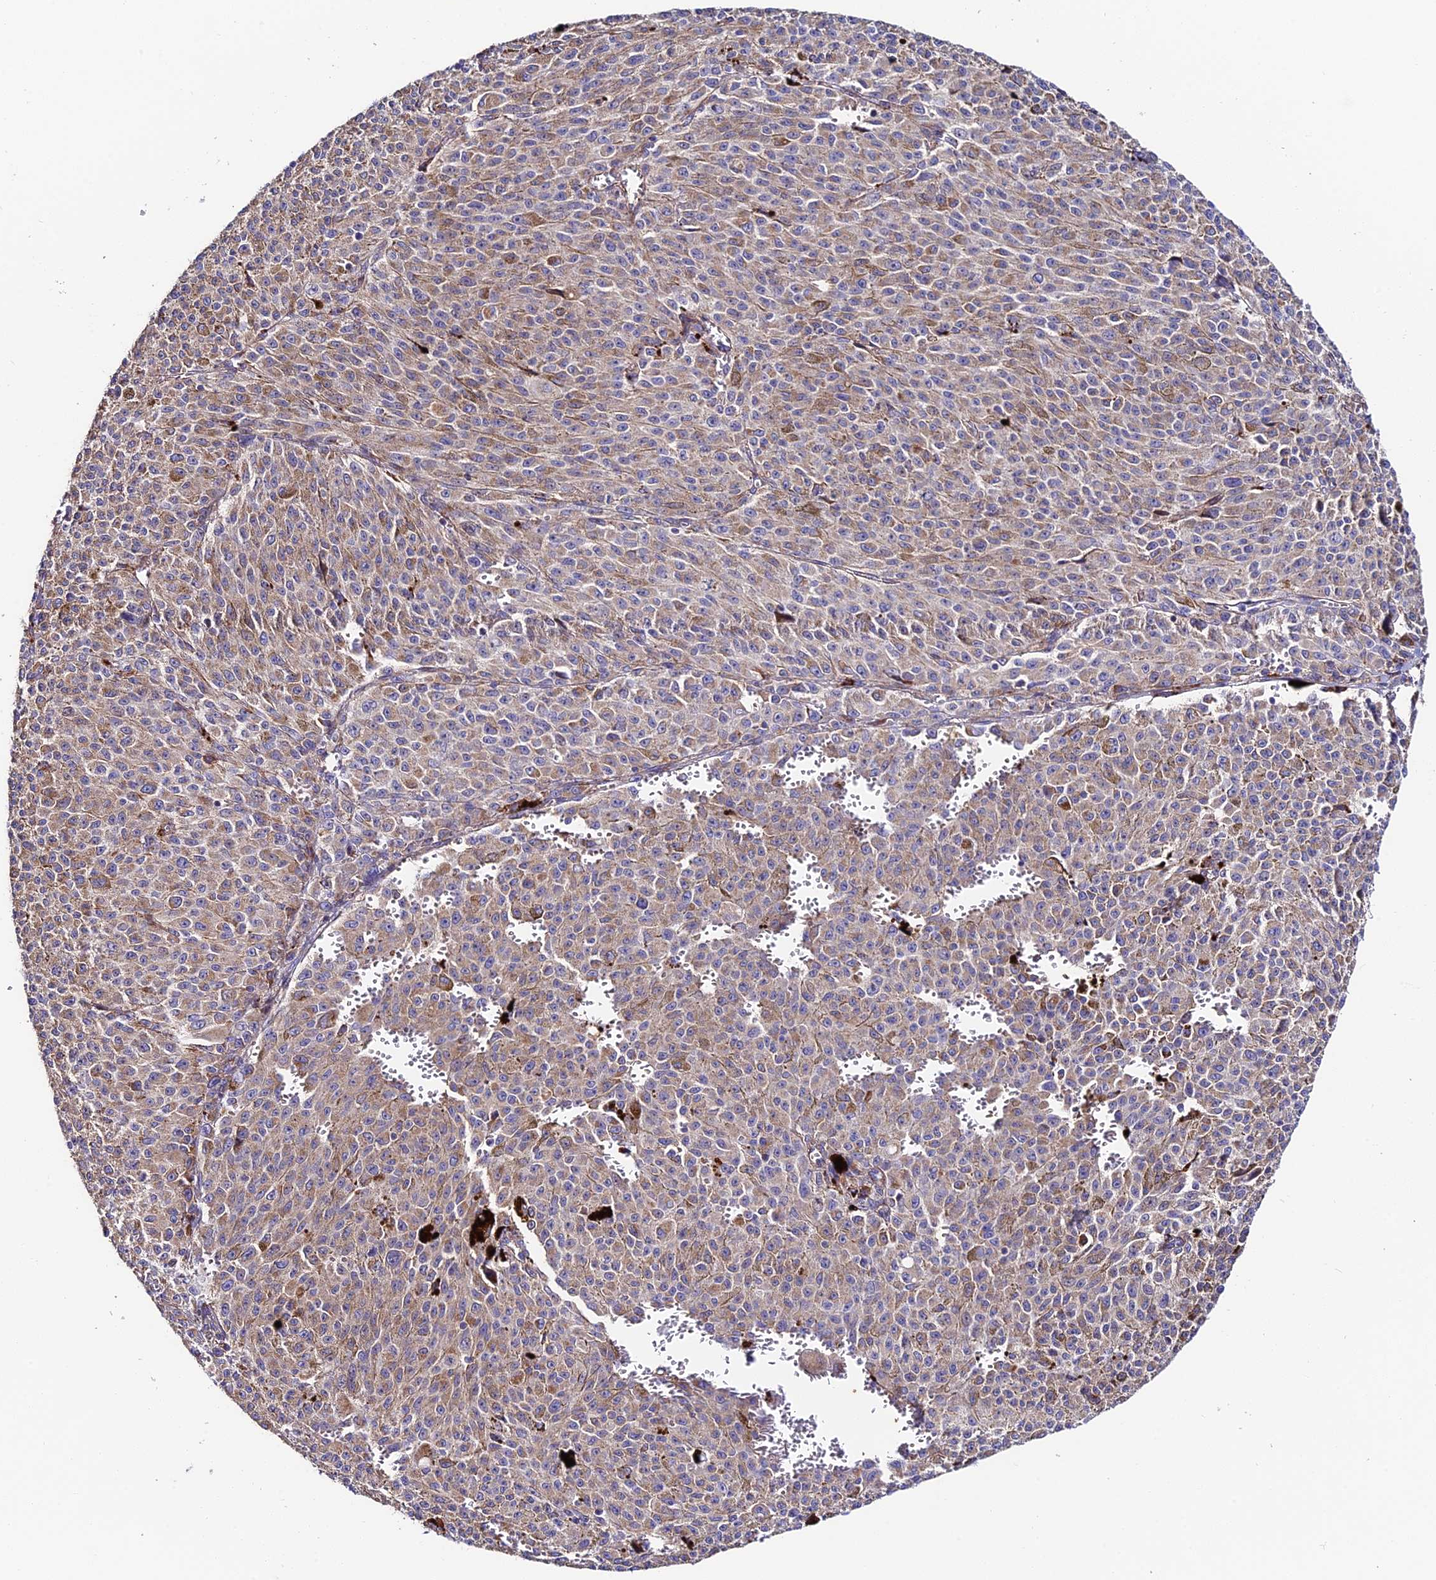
{"staining": {"intensity": "weak", "quantity": ">75%", "location": "cytoplasmic/membranous"}, "tissue": "melanoma", "cell_type": "Tumor cells", "image_type": "cancer", "snomed": [{"axis": "morphology", "description": "Malignant melanoma, NOS"}, {"axis": "topography", "description": "Skin"}], "caption": "IHC photomicrograph of neoplastic tissue: human melanoma stained using immunohistochemistry (IHC) shows low levels of weak protein expression localized specifically in the cytoplasmic/membranous of tumor cells, appearing as a cytoplasmic/membranous brown color.", "gene": "VPS13C", "patient": {"sex": "female", "age": 52}}